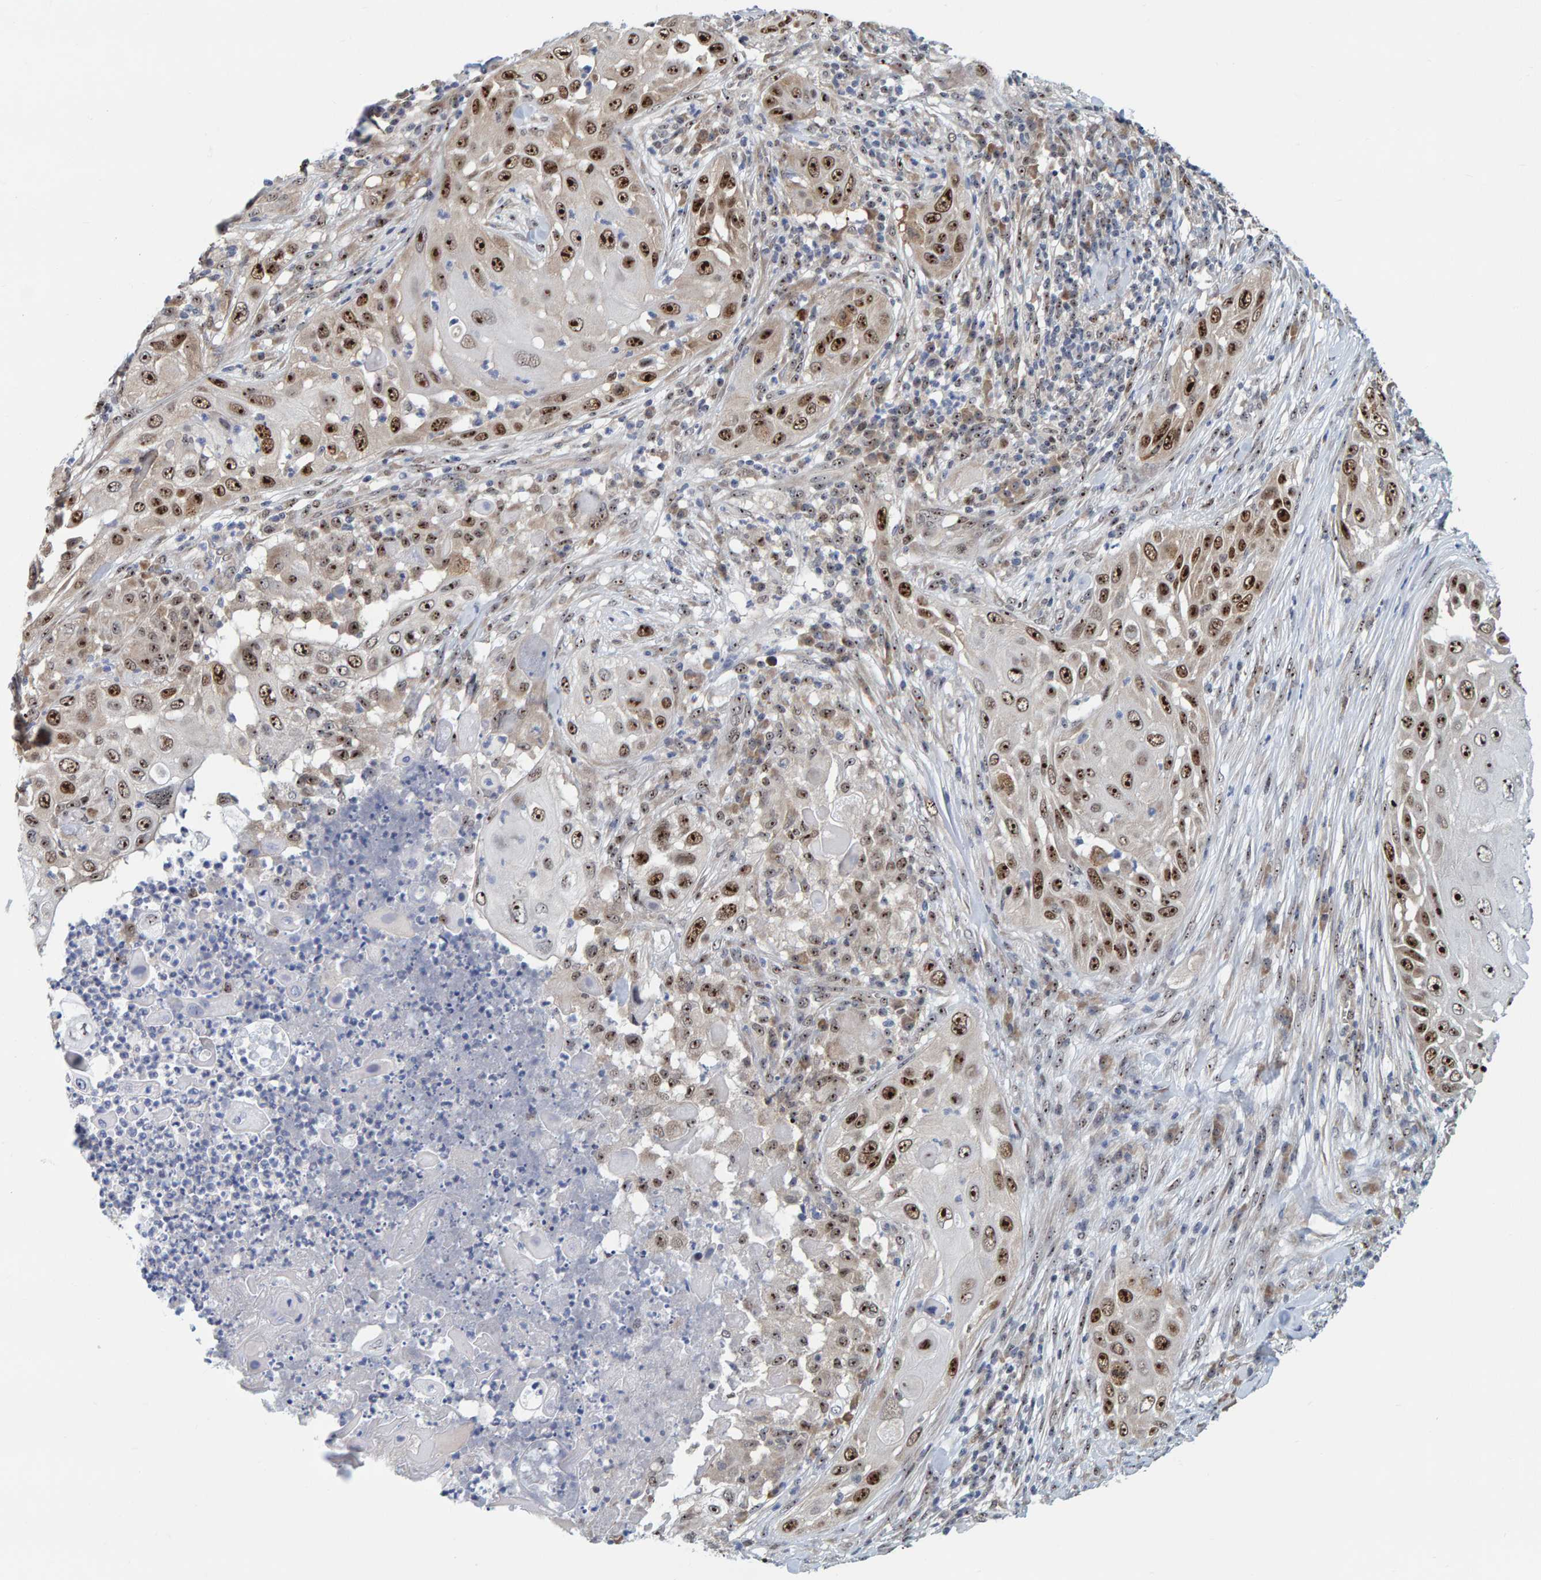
{"staining": {"intensity": "strong", "quantity": ">75%", "location": "nuclear"}, "tissue": "skin cancer", "cell_type": "Tumor cells", "image_type": "cancer", "snomed": [{"axis": "morphology", "description": "Squamous cell carcinoma, NOS"}, {"axis": "topography", "description": "Skin"}], "caption": "Strong nuclear staining is seen in about >75% of tumor cells in skin cancer (squamous cell carcinoma).", "gene": "POLR1E", "patient": {"sex": "female", "age": 44}}